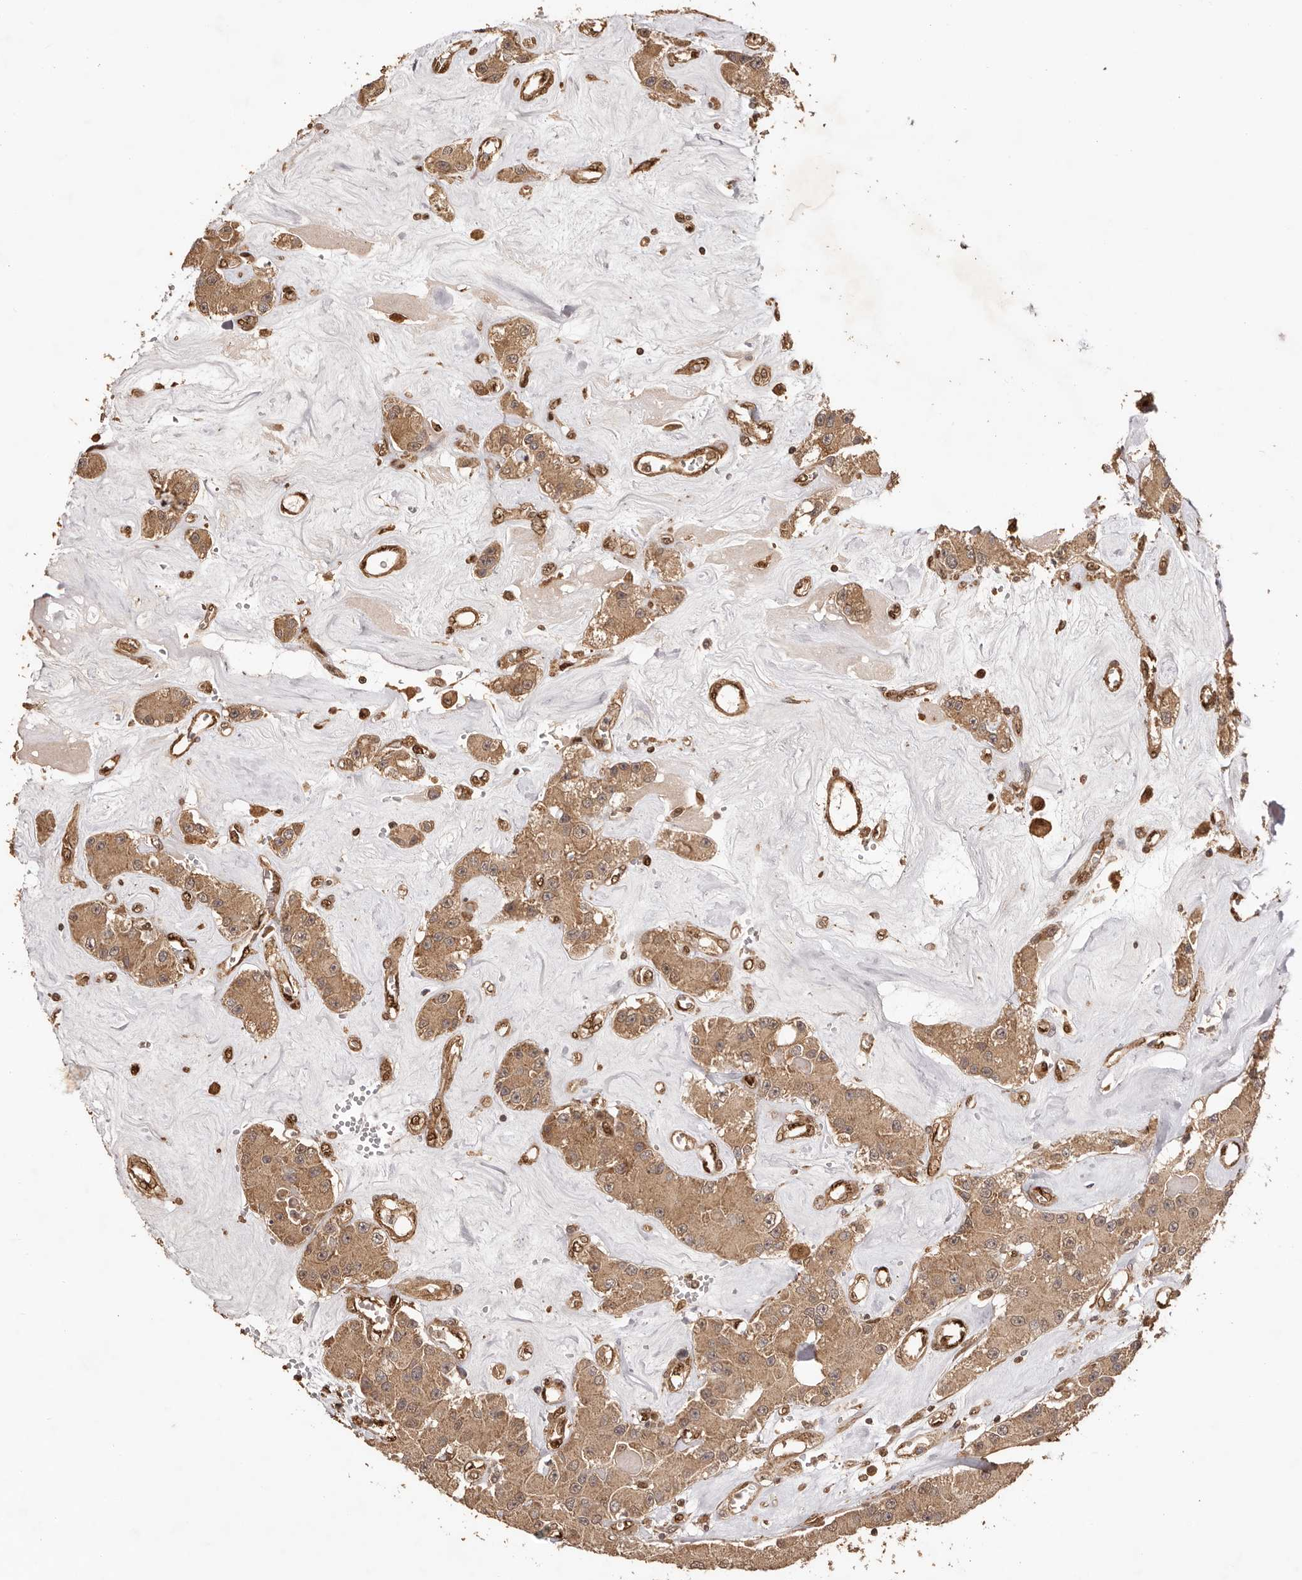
{"staining": {"intensity": "moderate", "quantity": ">75%", "location": "cytoplasmic/membranous"}, "tissue": "carcinoid", "cell_type": "Tumor cells", "image_type": "cancer", "snomed": [{"axis": "morphology", "description": "Carcinoid, malignant, NOS"}, {"axis": "topography", "description": "Pancreas"}], "caption": "Malignant carcinoid stained with DAB (3,3'-diaminobenzidine) IHC shows medium levels of moderate cytoplasmic/membranous staining in approximately >75% of tumor cells.", "gene": "UBR2", "patient": {"sex": "male", "age": 41}}